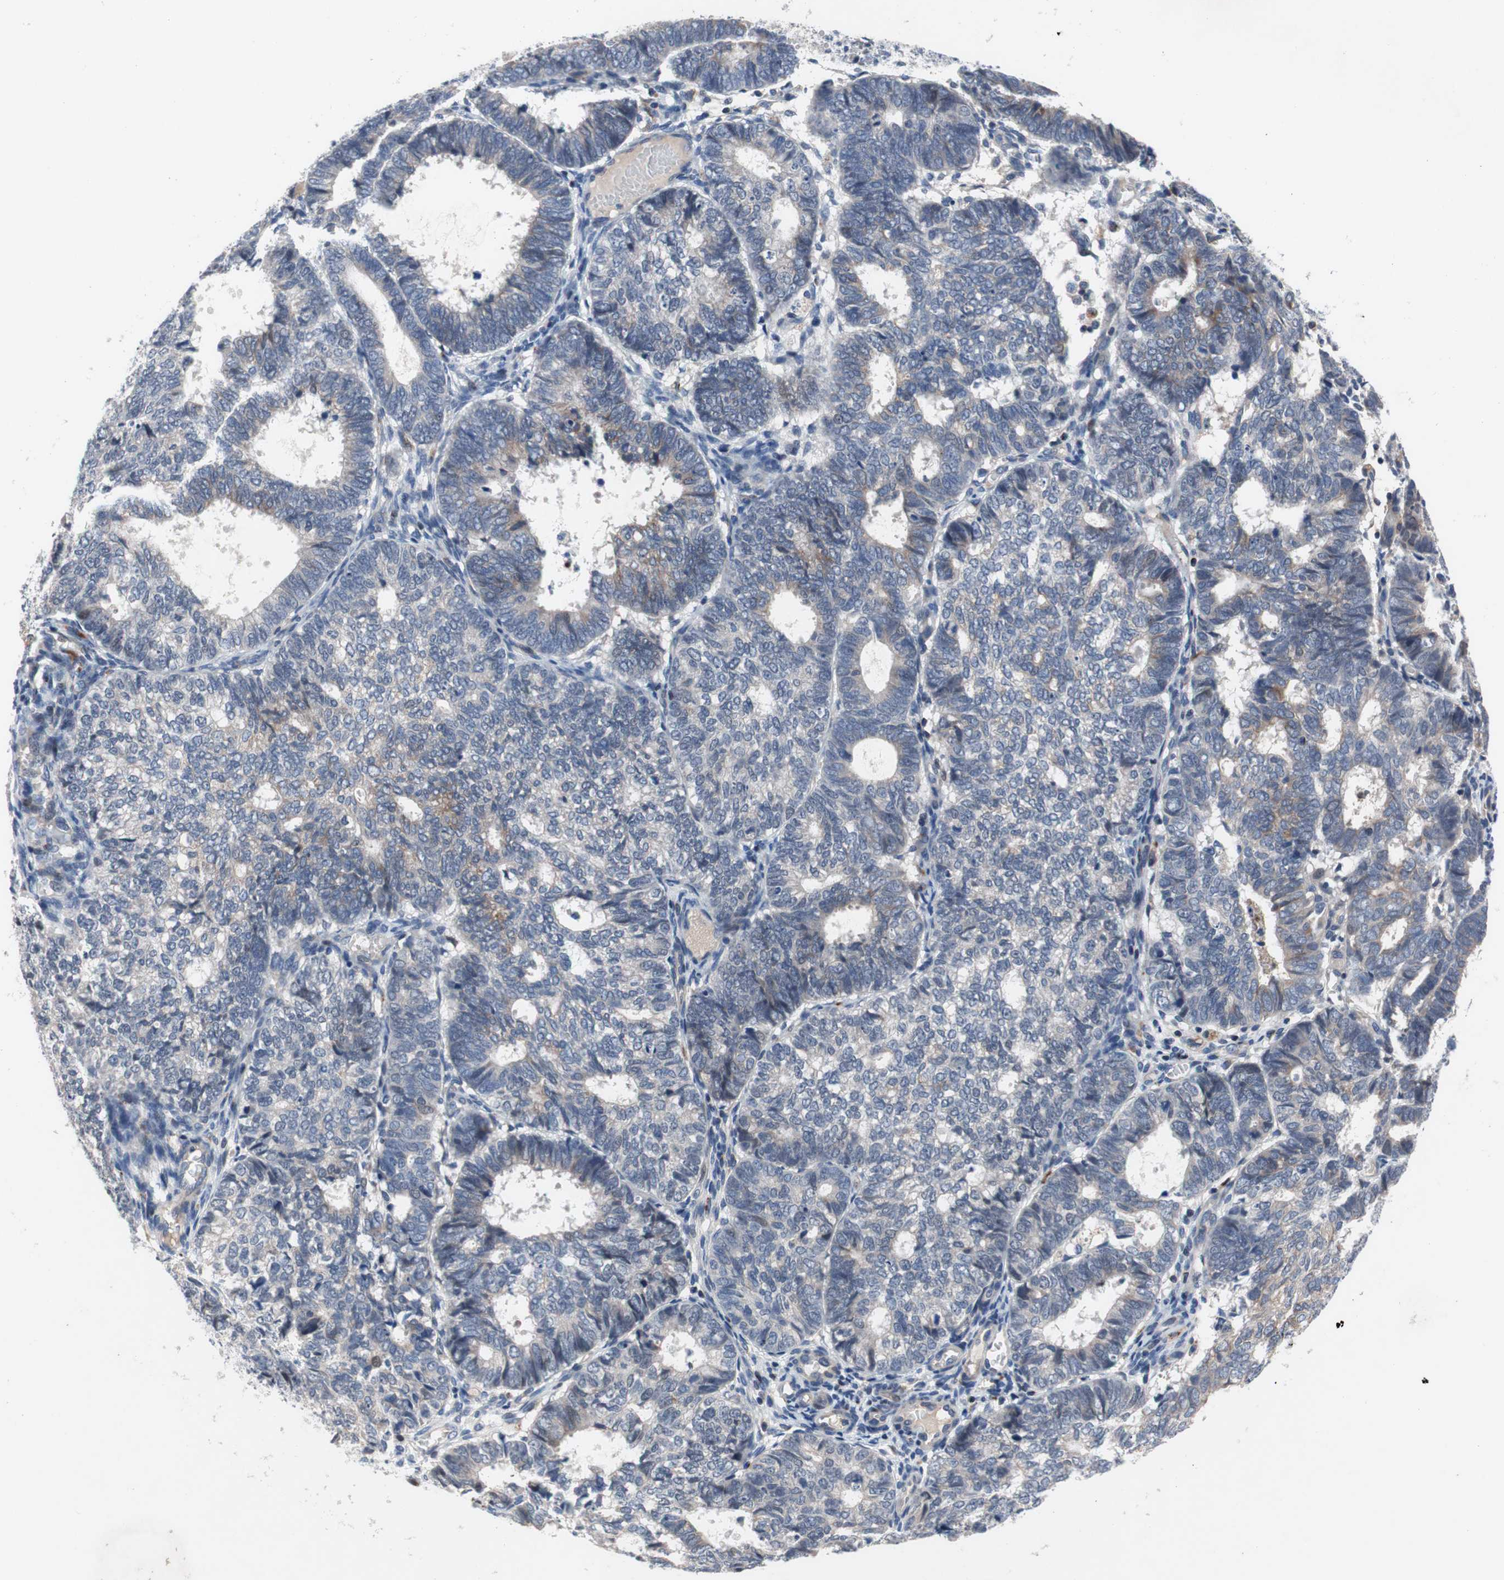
{"staining": {"intensity": "weak", "quantity": "<25%", "location": "cytoplasmic/membranous"}, "tissue": "endometrial cancer", "cell_type": "Tumor cells", "image_type": "cancer", "snomed": [{"axis": "morphology", "description": "Adenocarcinoma, NOS"}, {"axis": "topography", "description": "Uterus"}], "caption": "A high-resolution photomicrograph shows immunohistochemistry (IHC) staining of endometrial adenocarcinoma, which demonstrates no significant staining in tumor cells.", "gene": "MUTYH", "patient": {"sex": "female", "age": 60}}